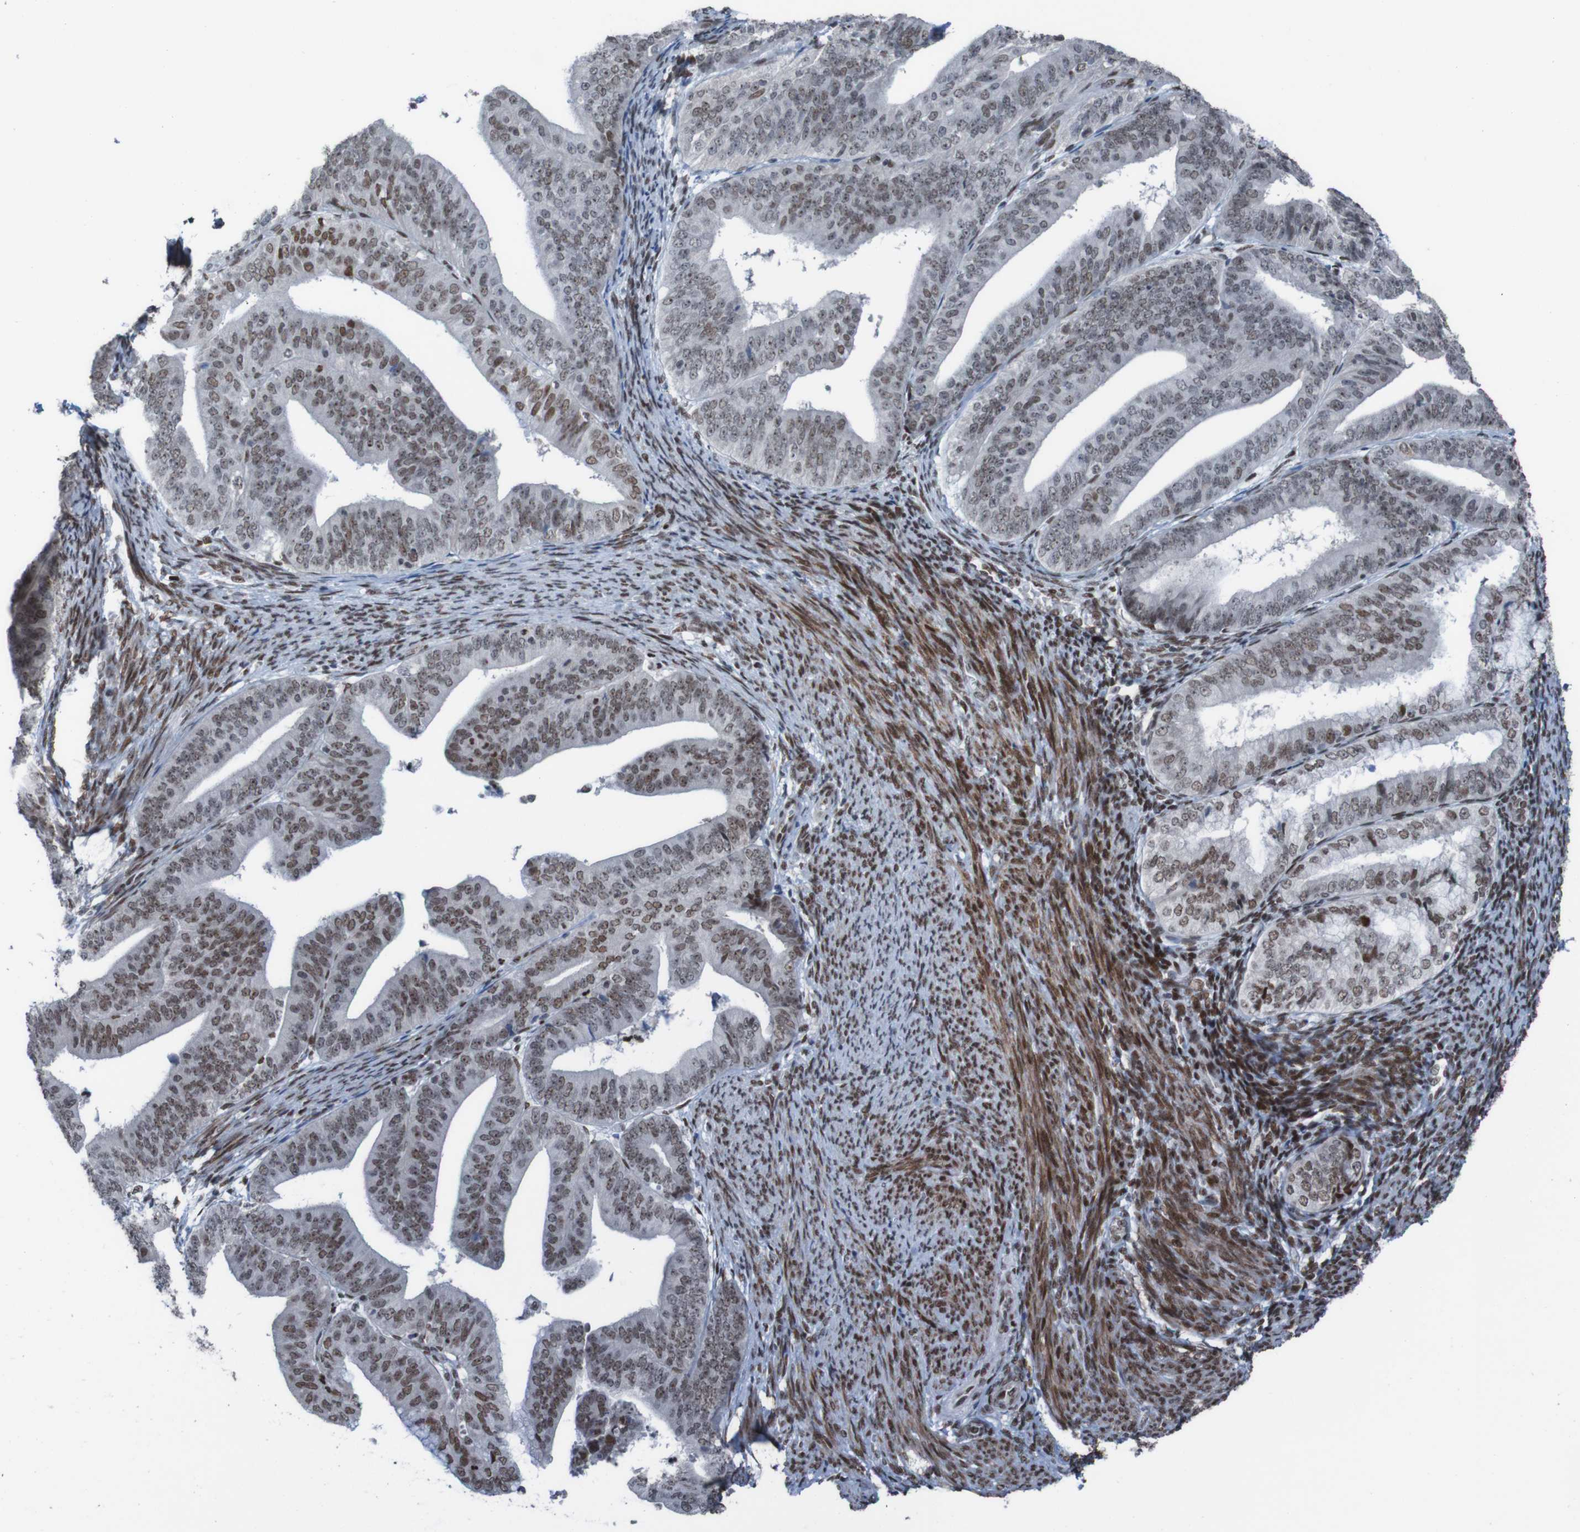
{"staining": {"intensity": "strong", "quantity": ">75%", "location": "nuclear"}, "tissue": "endometrial cancer", "cell_type": "Tumor cells", "image_type": "cancer", "snomed": [{"axis": "morphology", "description": "Adenocarcinoma, NOS"}, {"axis": "topography", "description": "Endometrium"}], "caption": "A high amount of strong nuclear staining is present in about >75% of tumor cells in endometrial cancer (adenocarcinoma) tissue.", "gene": "PHF2", "patient": {"sex": "female", "age": 63}}